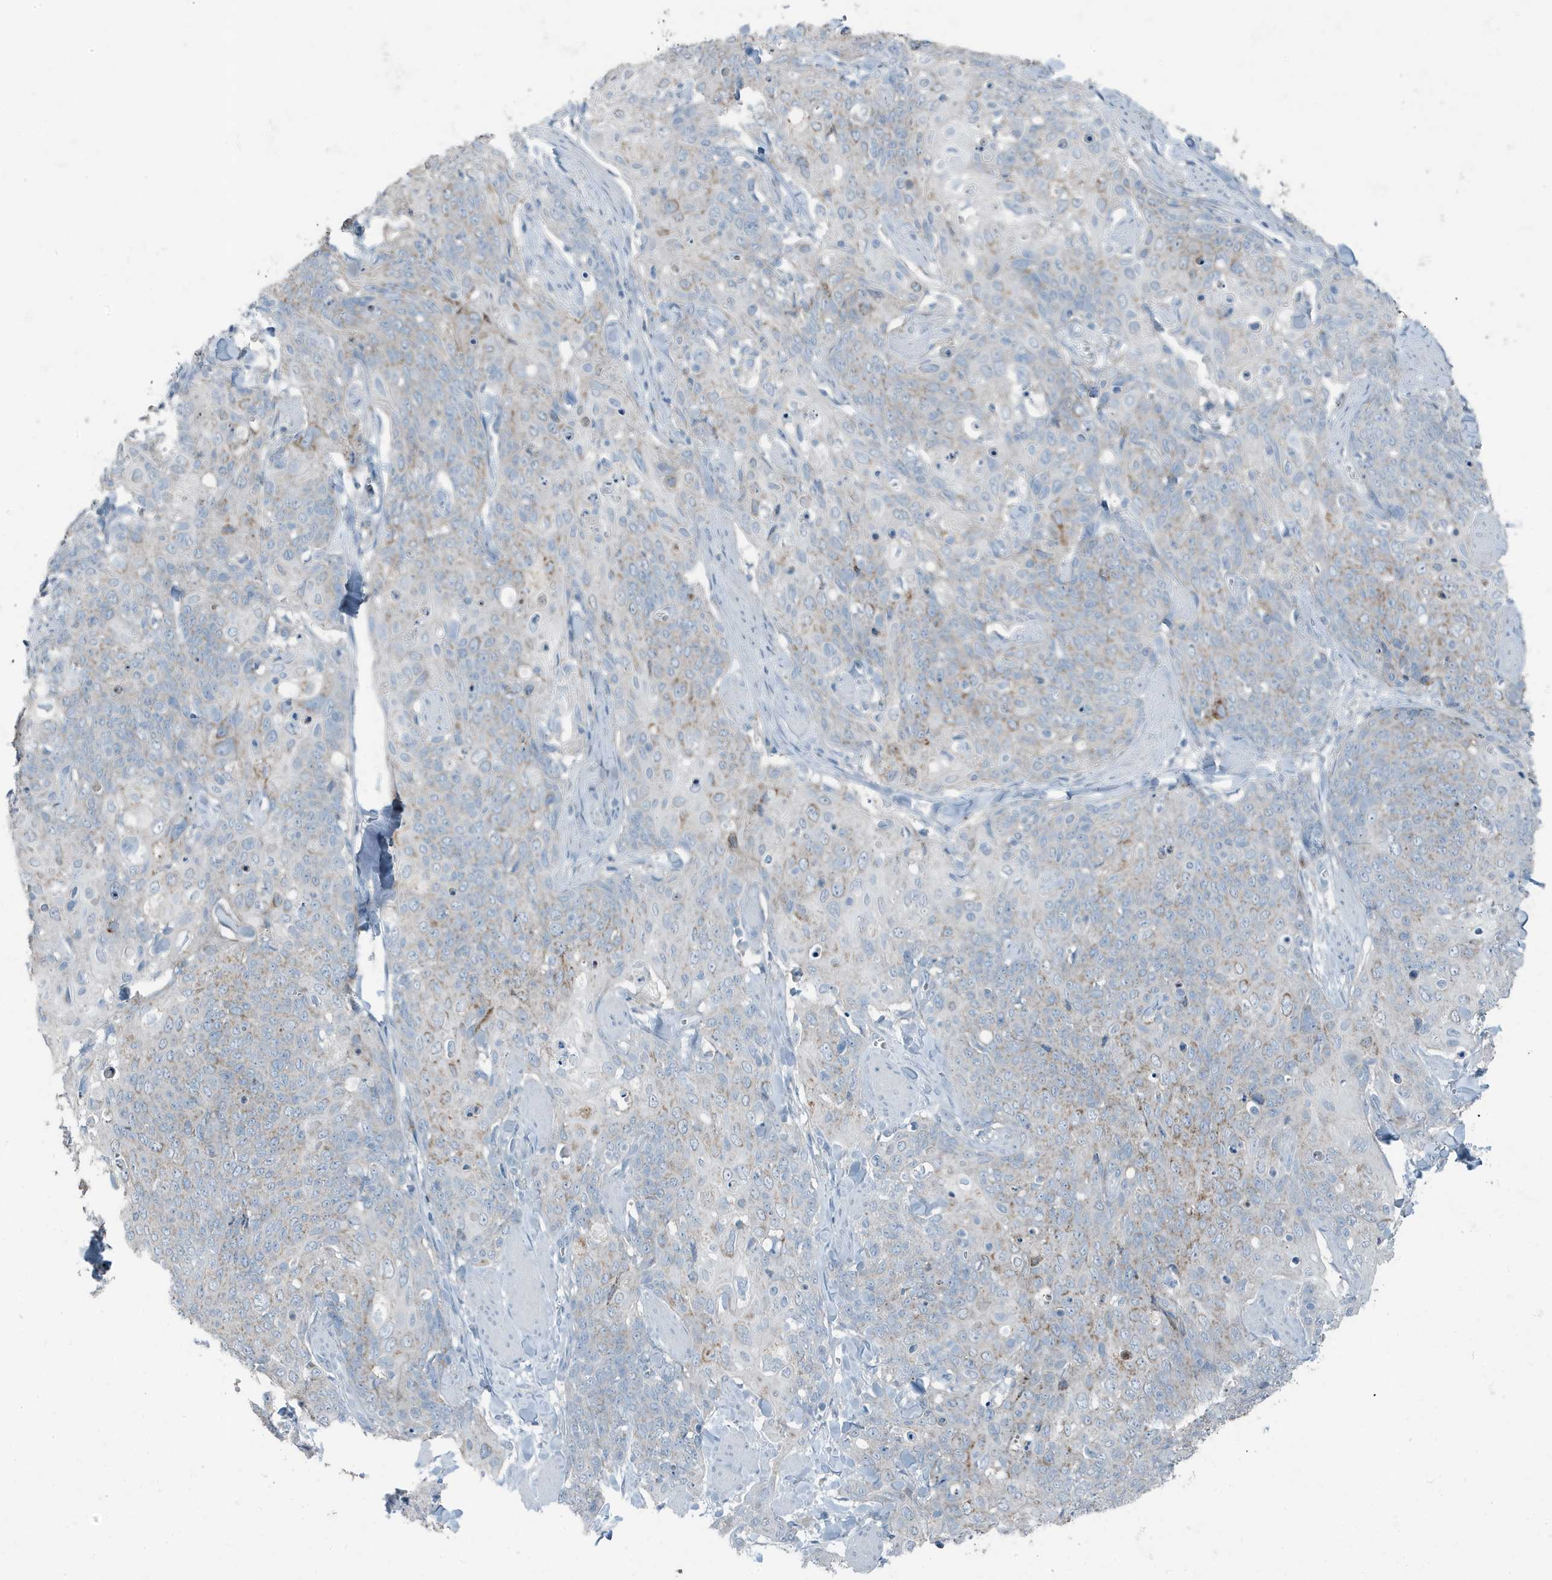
{"staining": {"intensity": "negative", "quantity": "none", "location": "none"}, "tissue": "skin cancer", "cell_type": "Tumor cells", "image_type": "cancer", "snomed": [{"axis": "morphology", "description": "Squamous cell carcinoma, NOS"}, {"axis": "topography", "description": "Skin"}, {"axis": "topography", "description": "Vulva"}], "caption": "This image is of skin cancer stained with IHC to label a protein in brown with the nuclei are counter-stained blue. There is no staining in tumor cells.", "gene": "FAM162A", "patient": {"sex": "female", "age": 85}}